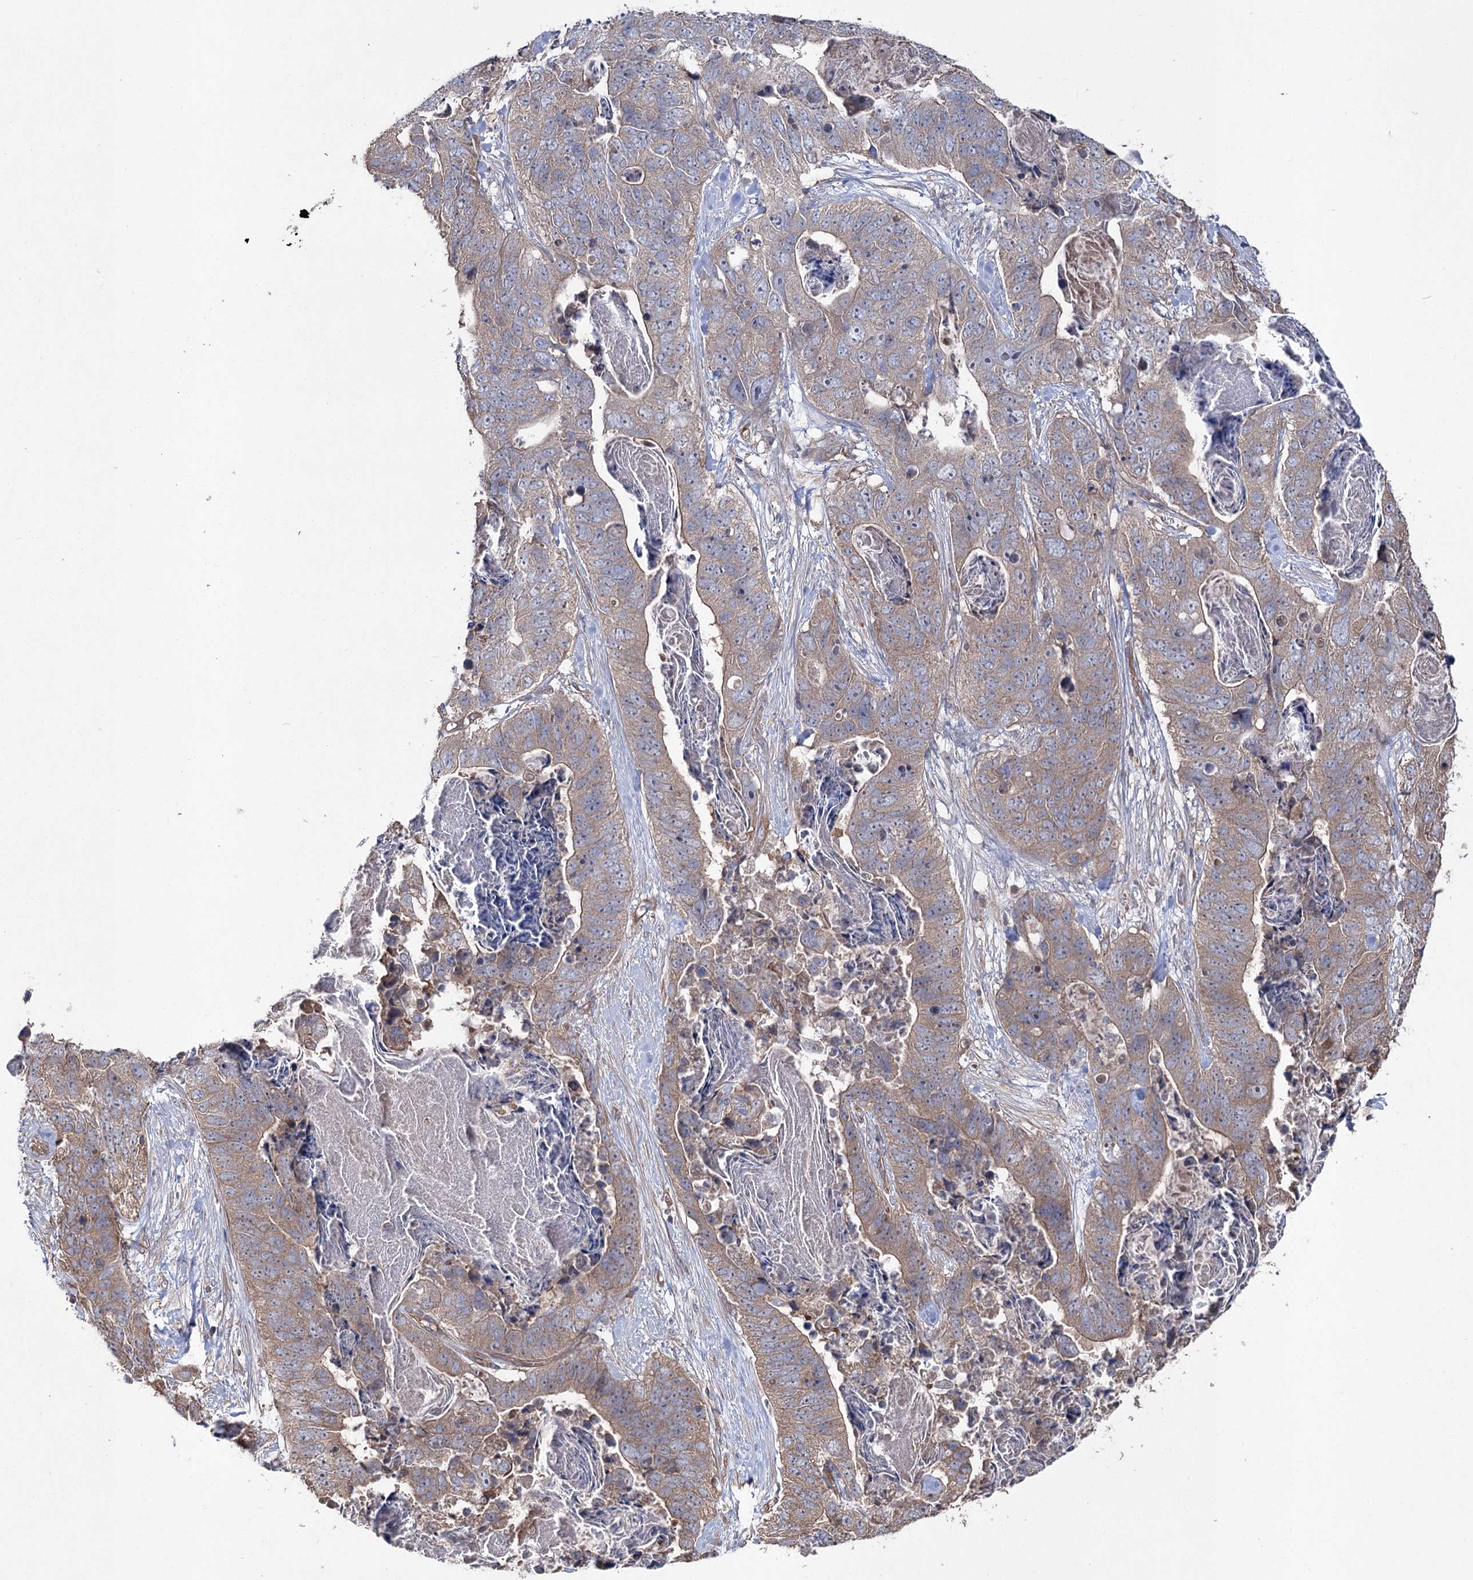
{"staining": {"intensity": "weak", "quantity": ">75%", "location": "cytoplasmic/membranous"}, "tissue": "stomach cancer", "cell_type": "Tumor cells", "image_type": "cancer", "snomed": [{"axis": "morphology", "description": "Adenocarcinoma, NOS"}, {"axis": "topography", "description": "Stomach"}], "caption": "Stomach adenocarcinoma stained for a protein shows weak cytoplasmic/membranous positivity in tumor cells.", "gene": "LARS2", "patient": {"sex": "female", "age": 89}}